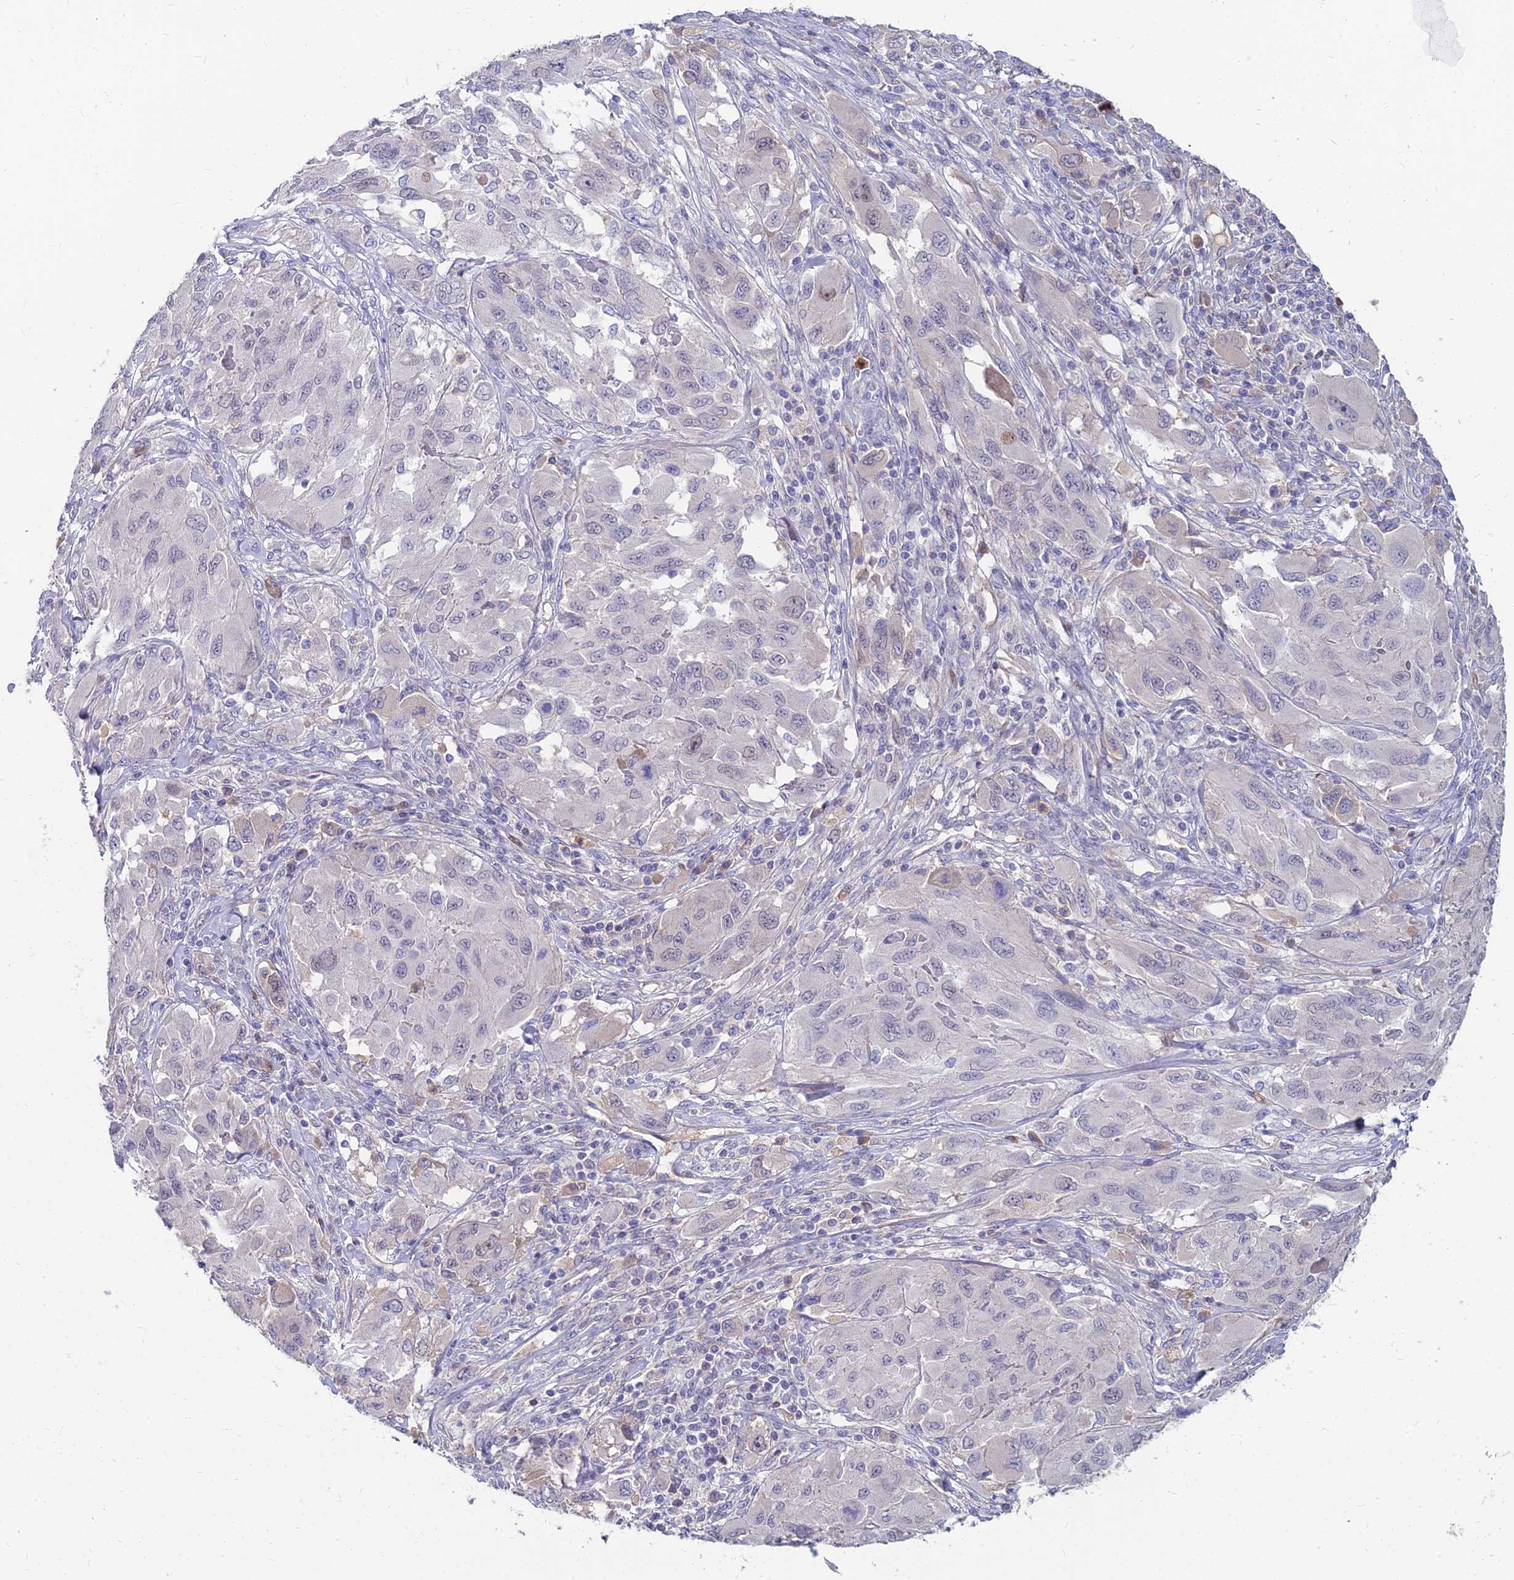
{"staining": {"intensity": "moderate", "quantity": "<25%", "location": "nuclear"}, "tissue": "melanoma", "cell_type": "Tumor cells", "image_type": "cancer", "snomed": [{"axis": "morphology", "description": "Malignant melanoma, NOS"}, {"axis": "topography", "description": "Skin"}], "caption": "About <25% of tumor cells in human melanoma demonstrate moderate nuclear protein positivity as visualized by brown immunohistochemical staining.", "gene": "GOLGA6D", "patient": {"sex": "female", "age": 91}}